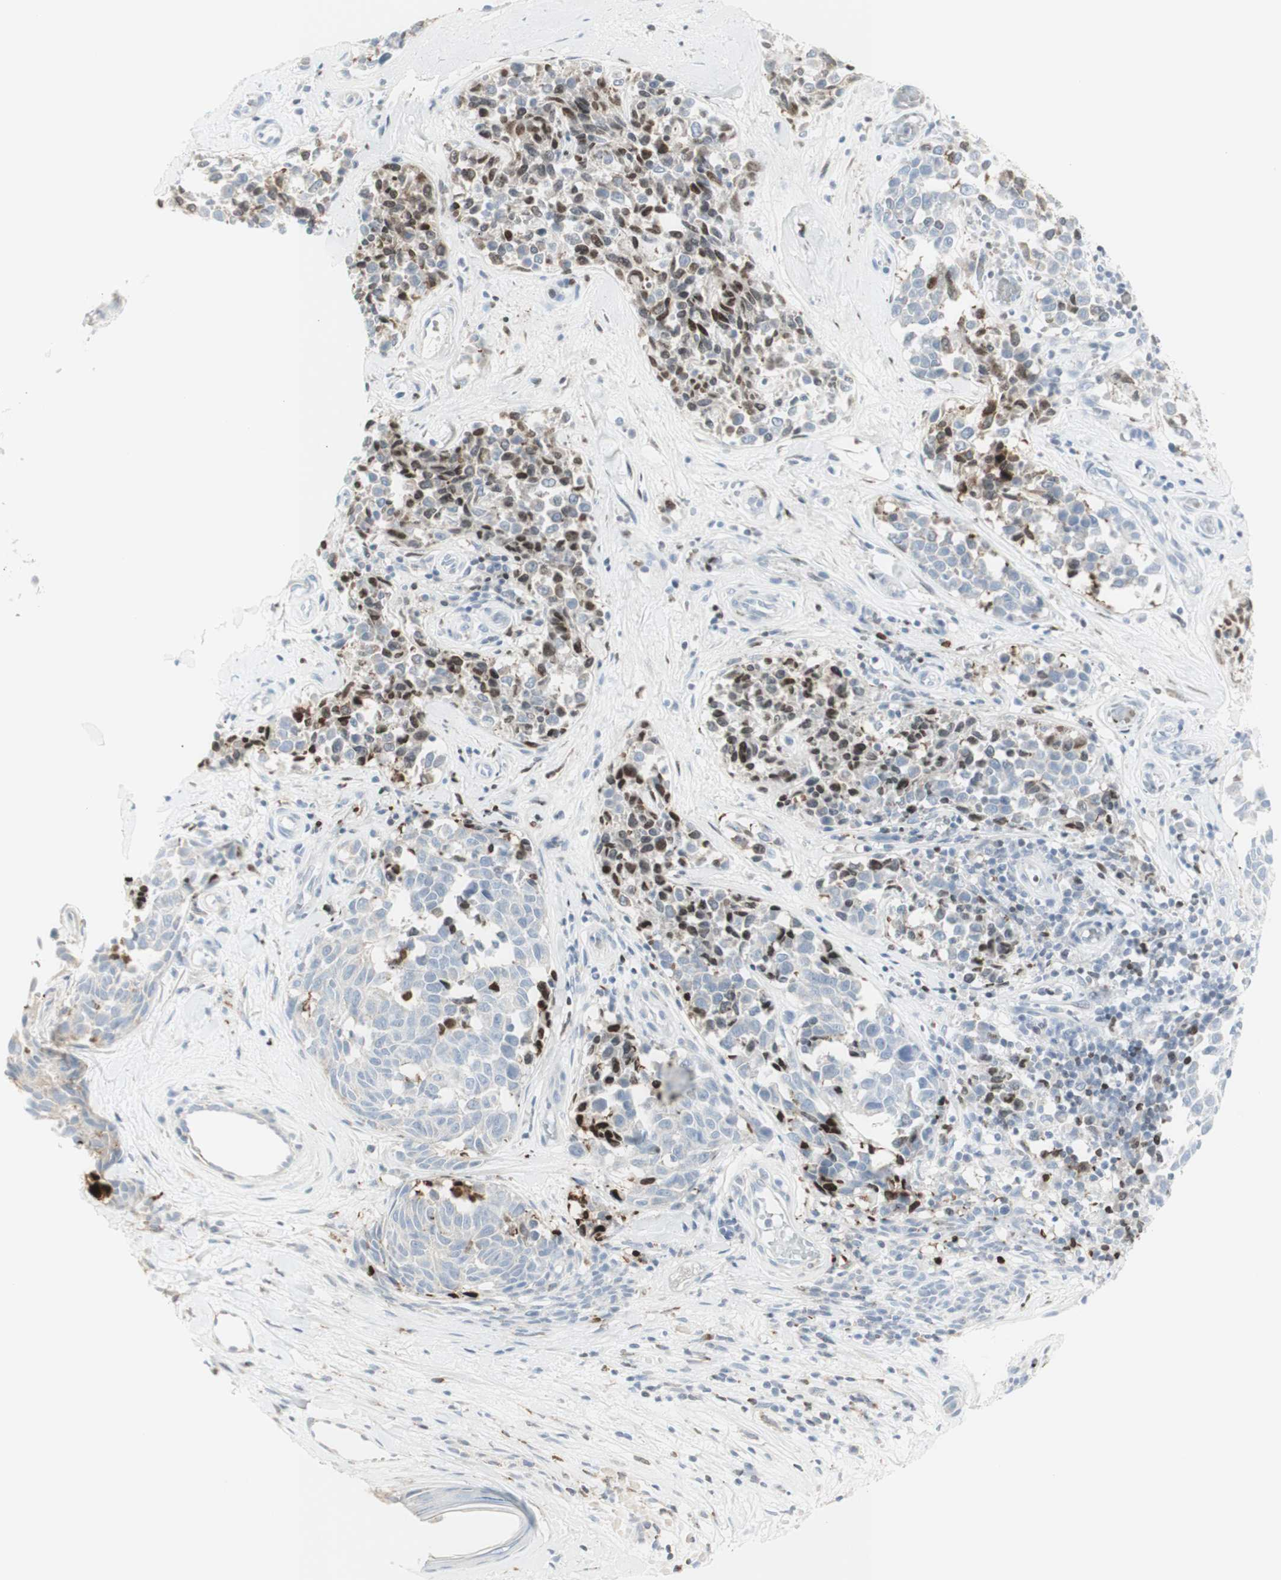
{"staining": {"intensity": "moderate", "quantity": "25%-75%", "location": "cytoplasmic/membranous,nuclear"}, "tissue": "melanoma", "cell_type": "Tumor cells", "image_type": "cancer", "snomed": [{"axis": "morphology", "description": "Malignant melanoma, NOS"}, {"axis": "topography", "description": "Skin"}], "caption": "A brown stain highlights moderate cytoplasmic/membranous and nuclear staining of a protein in human melanoma tumor cells.", "gene": "MDK", "patient": {"sex": "female", "age": 64}}